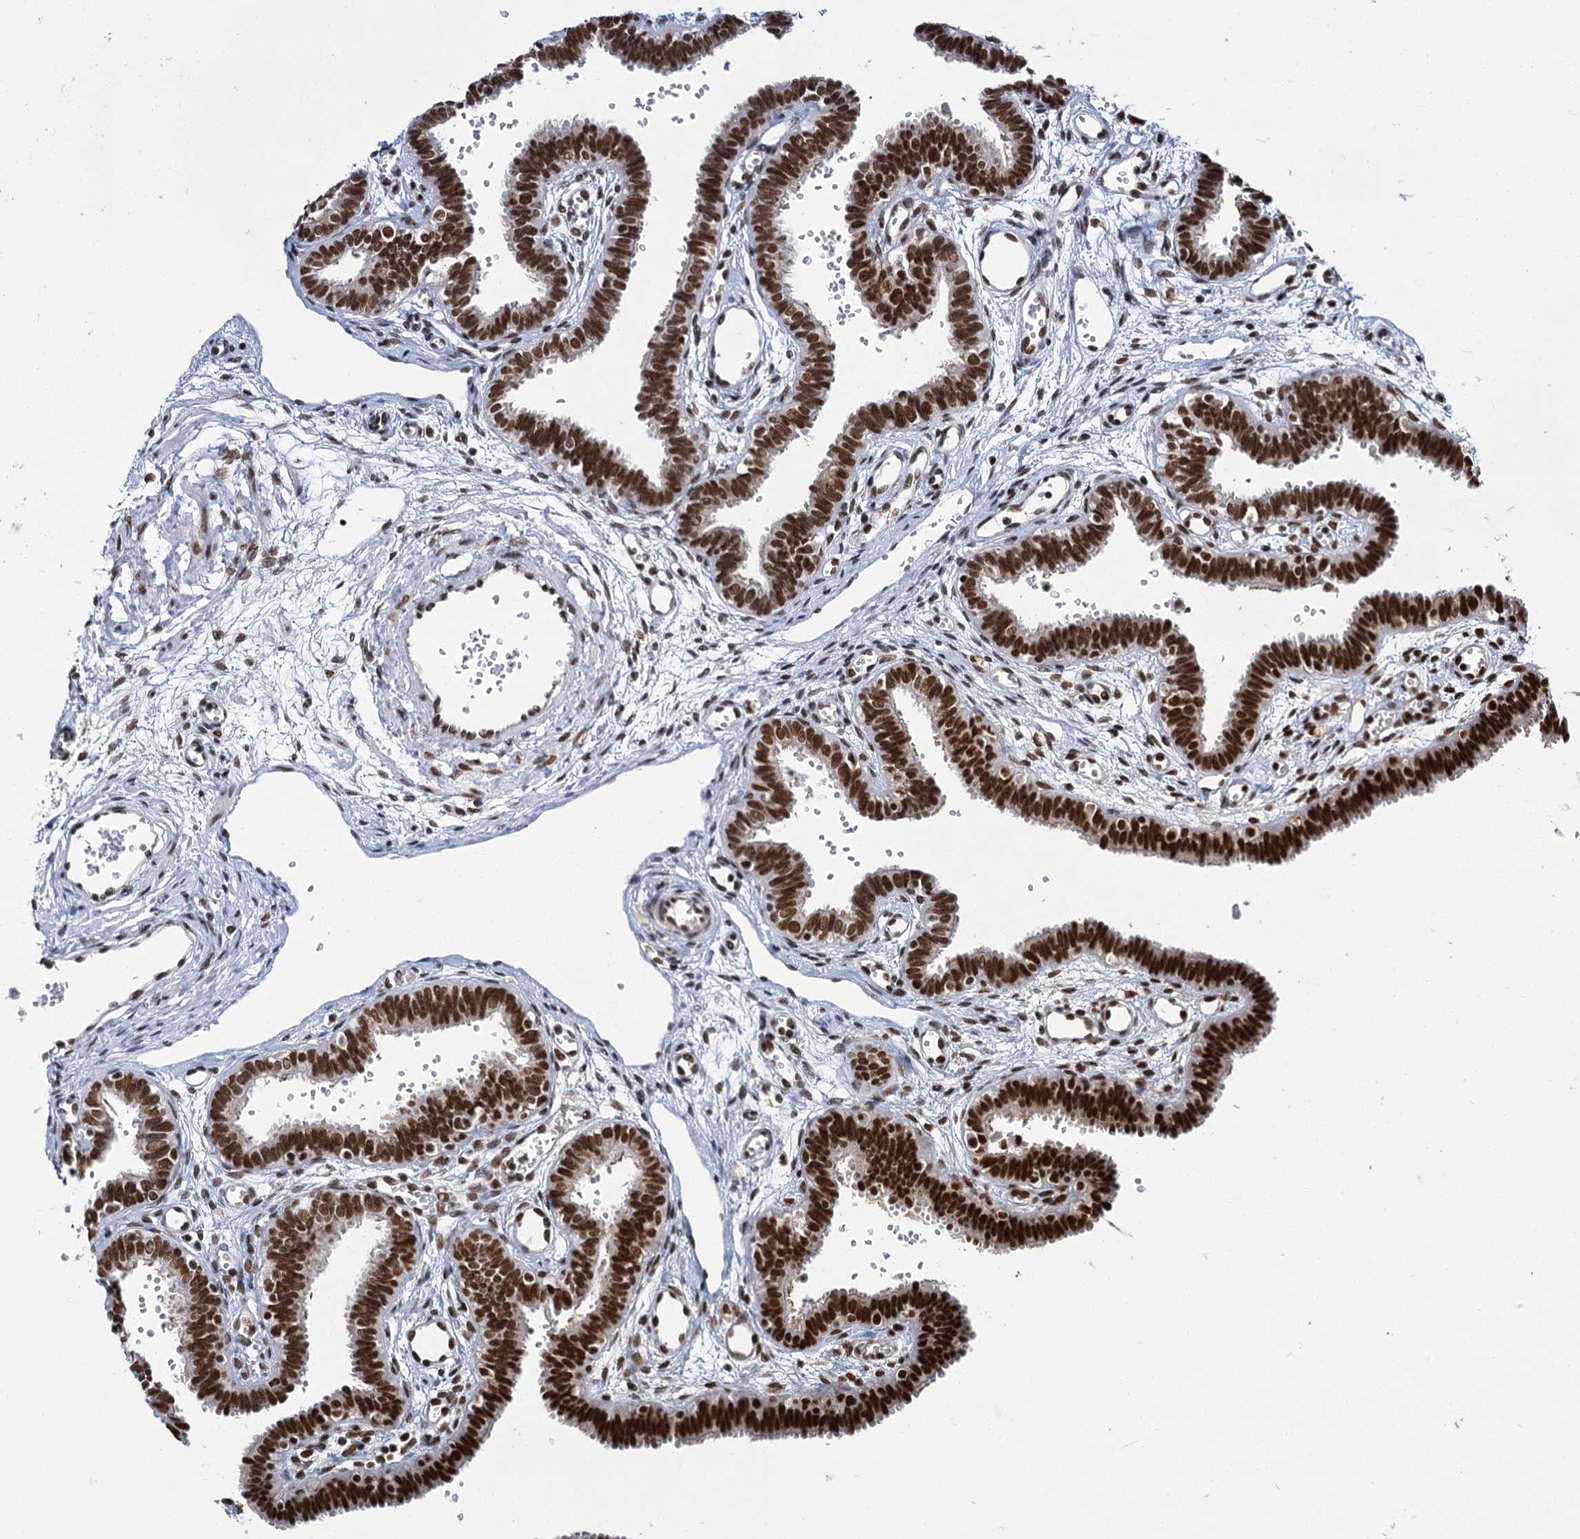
{"staining": {"intensity": "strong", "quantity": ">75%", "location": "nuclear"}, "tissue": "fallopian tube", "cell_type": "Glandular cells", "image_type": "normal", "snomed": [{"axis": "morphology", "description": "Normal tissue, NOS"}, {"axis": "topography", "description": "Fallopian tube"}, {"axis": "topography", "description": "Placenta"}], "caption": "Immunohistochemistry (DAB (3,3'-diaminobenzidine)) staining of normal fallopian tube exhibits strong nuclear protein expression in approximately >75% of glandular cells.", "gene": "PPHLN1", "patient": {"sex": "female", "age": 32}}